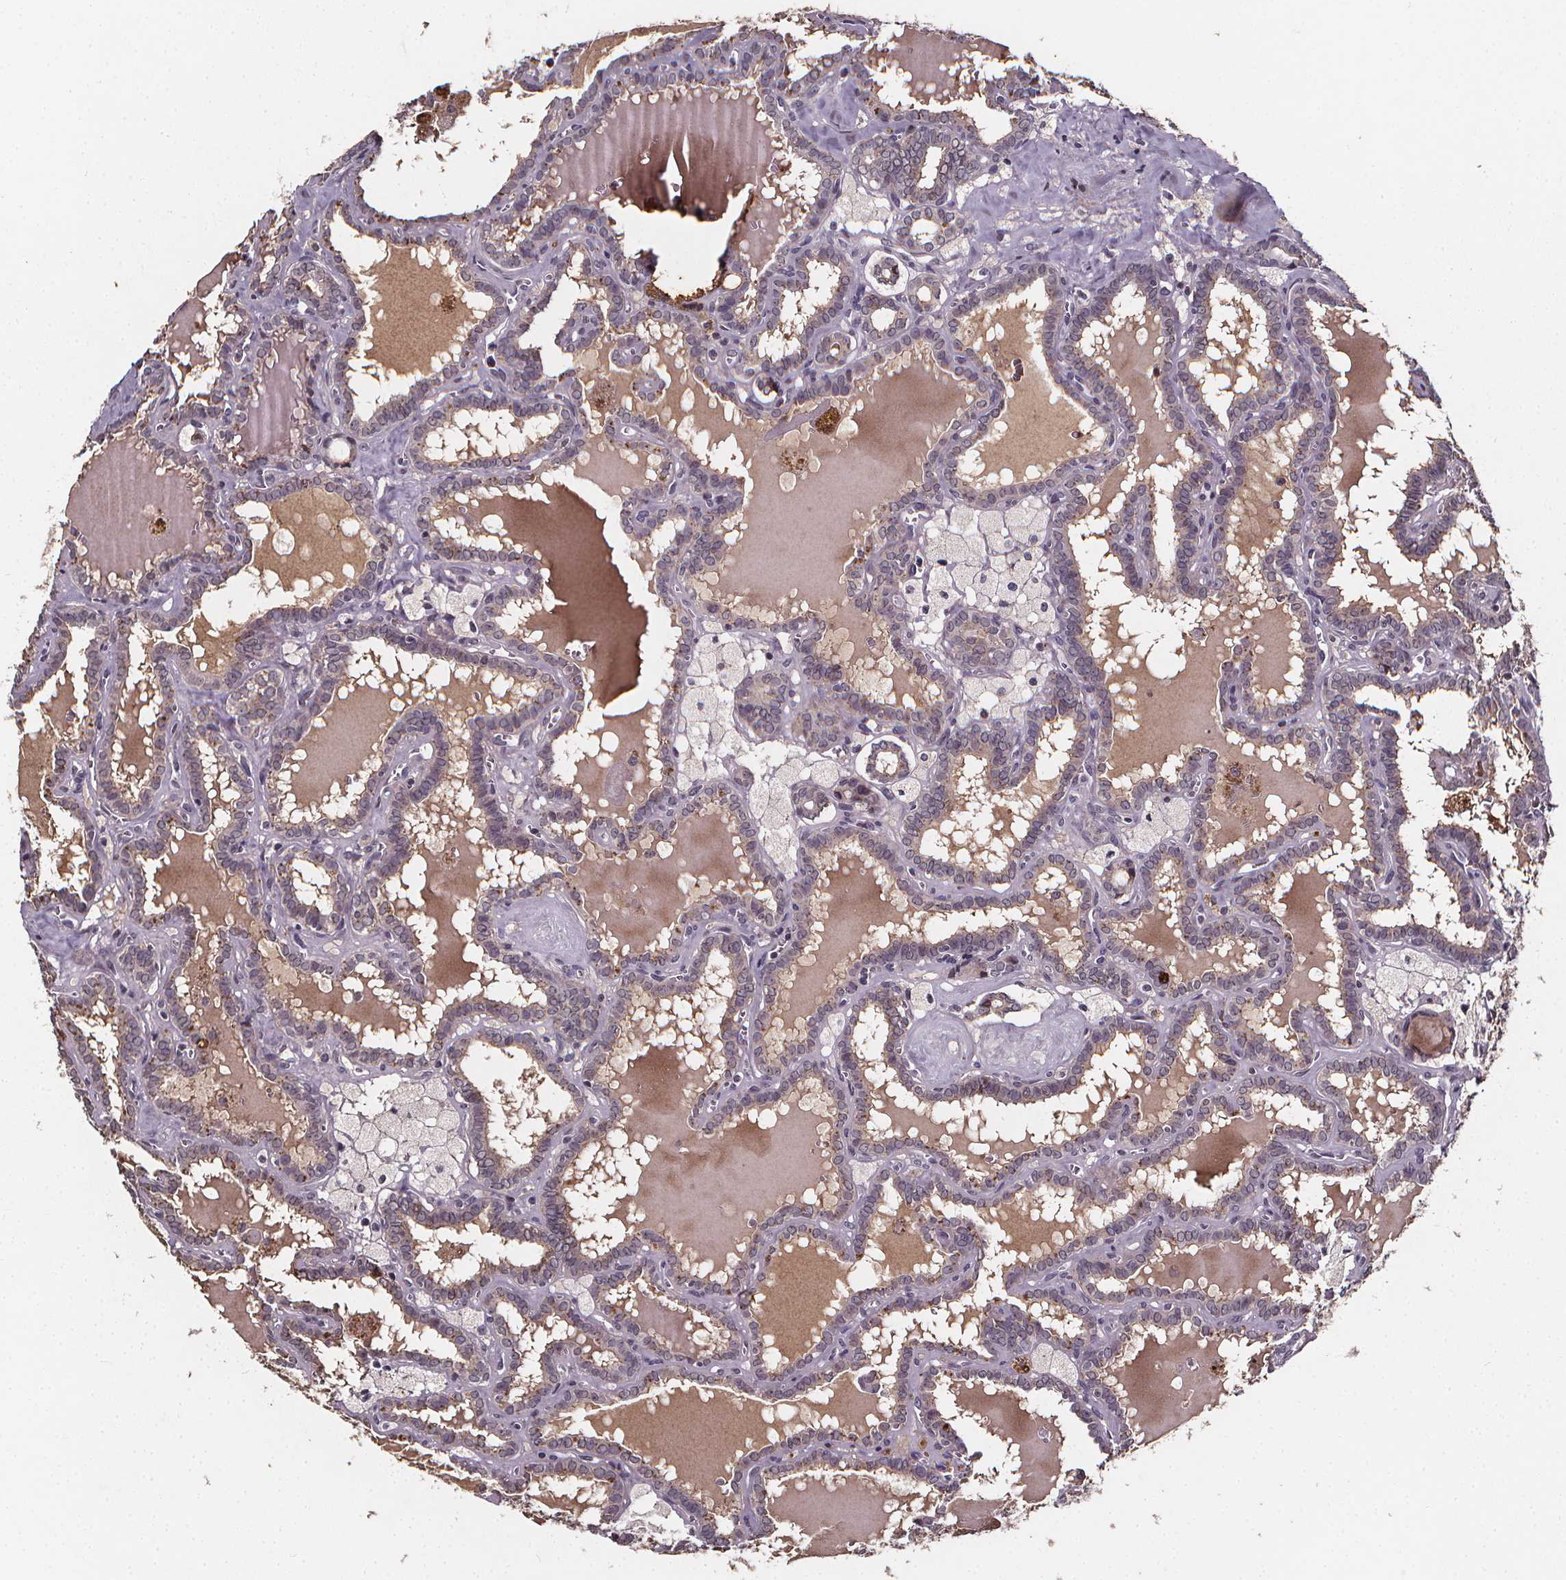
{"staining": {"intensity": "negative", "quantity": "none", "location": "none"}, "tissue": "thyroid cancer", "cell_type": "Tumor cells", "image_type": "cancer", "snomed": [{"axis": "morphology", "description": "Papillary adenocarcinoma, NOS"}, {"axis": "topography", "description": "Thyroid gland"}], "caption": "Protein analysis of thyroid papillary adenocarcinoma exhibits no significant expression in tumor cells.", "gene": "SPAG8", "patient": {"sex": "female", "age": 39}}